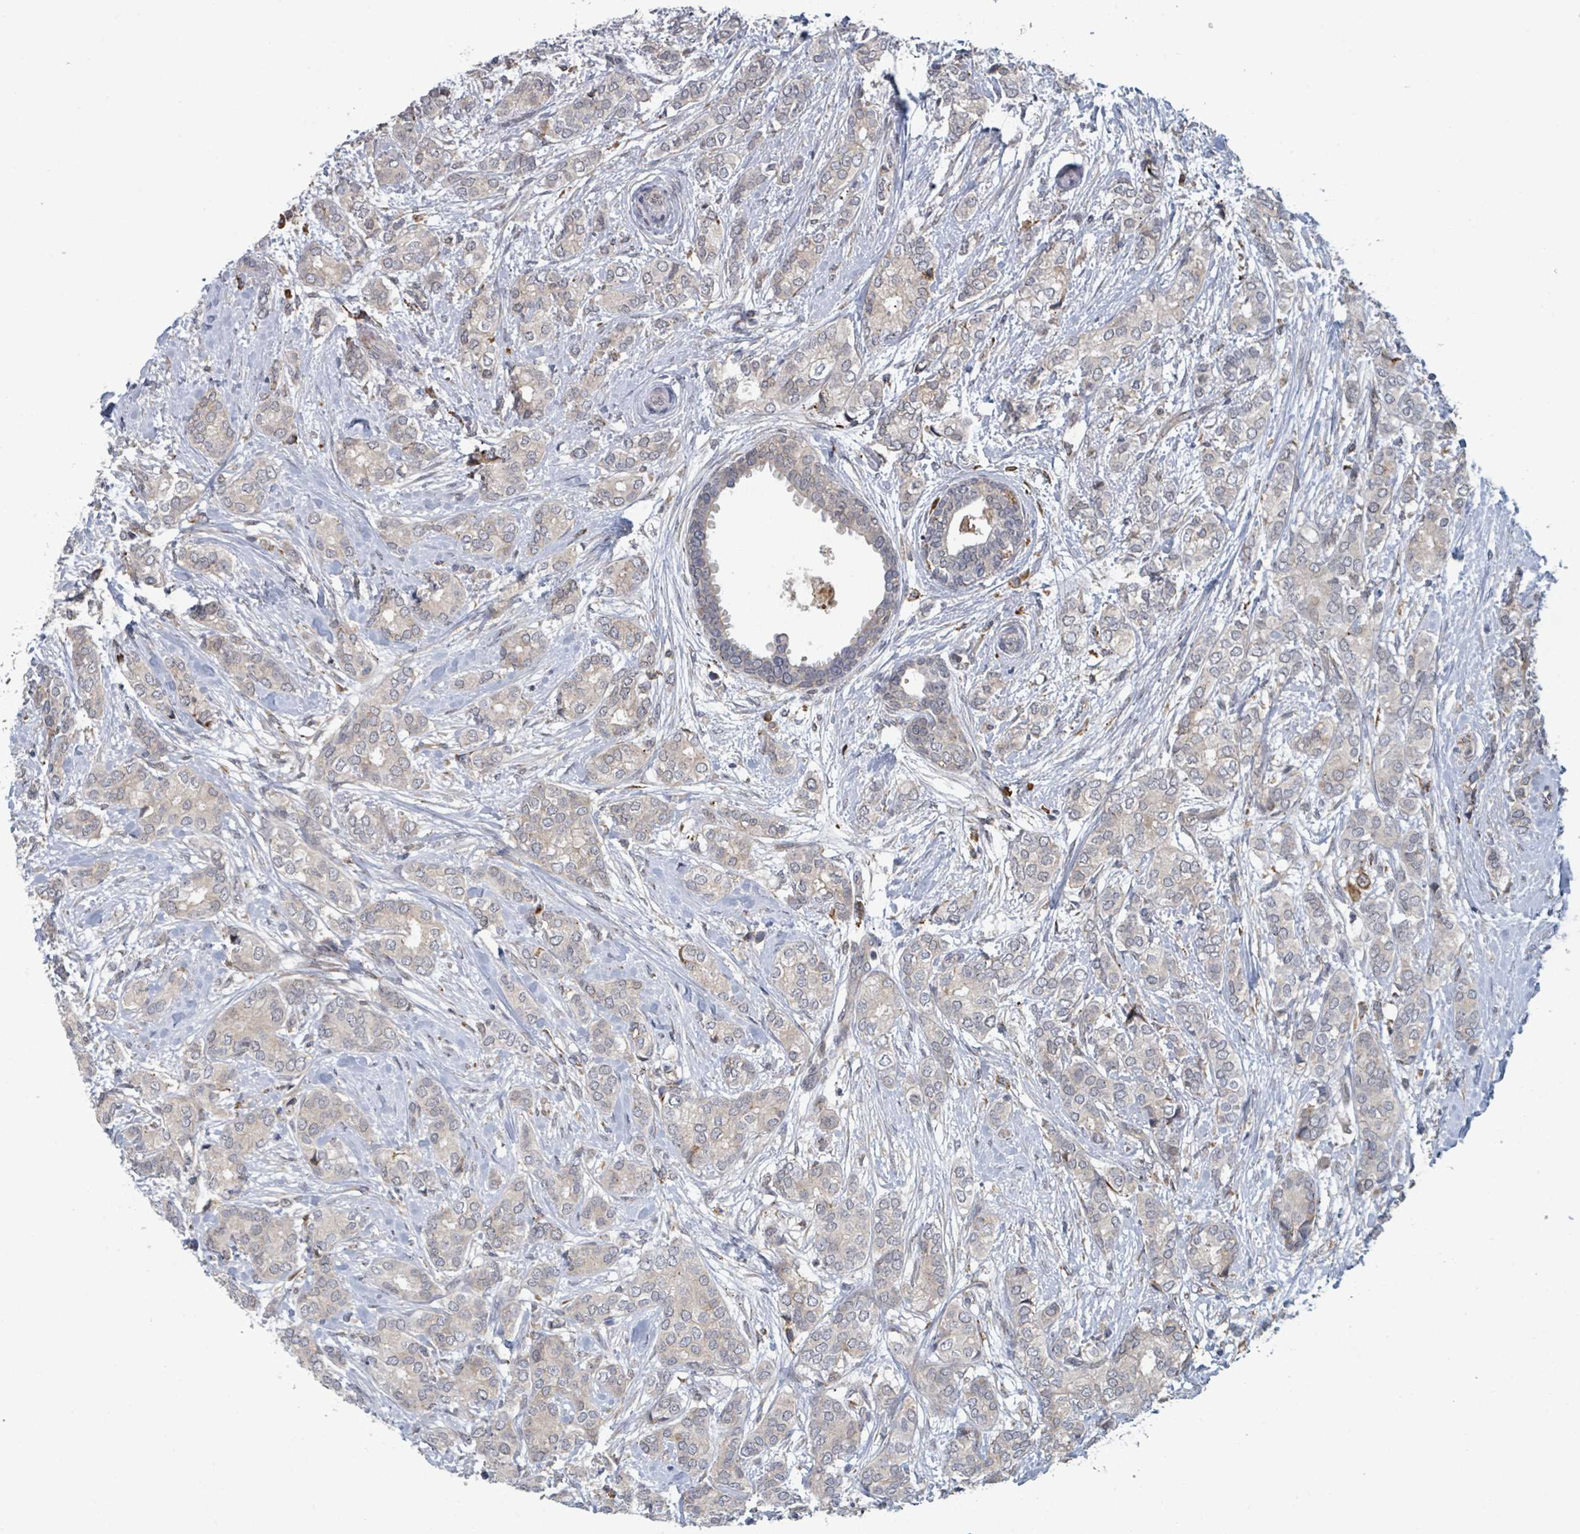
{"staining": {"intensity": "negative", "quantity": "none", "location": "none"}, "tissue": "breast cancer", "cell_type": "Tumor cells", "image_type": "cancer", "snomed": [{"axis": "morphology", "description": "Duct carcinoma"}, {"axis": "topography", "description": "Breast"}], "caption": "The image demonstrates no staining of tumor cells in invasive ductal carcinoma (breast).", "gene": "SHROOM2", "patient": {"sex": "female", "age": 73}}